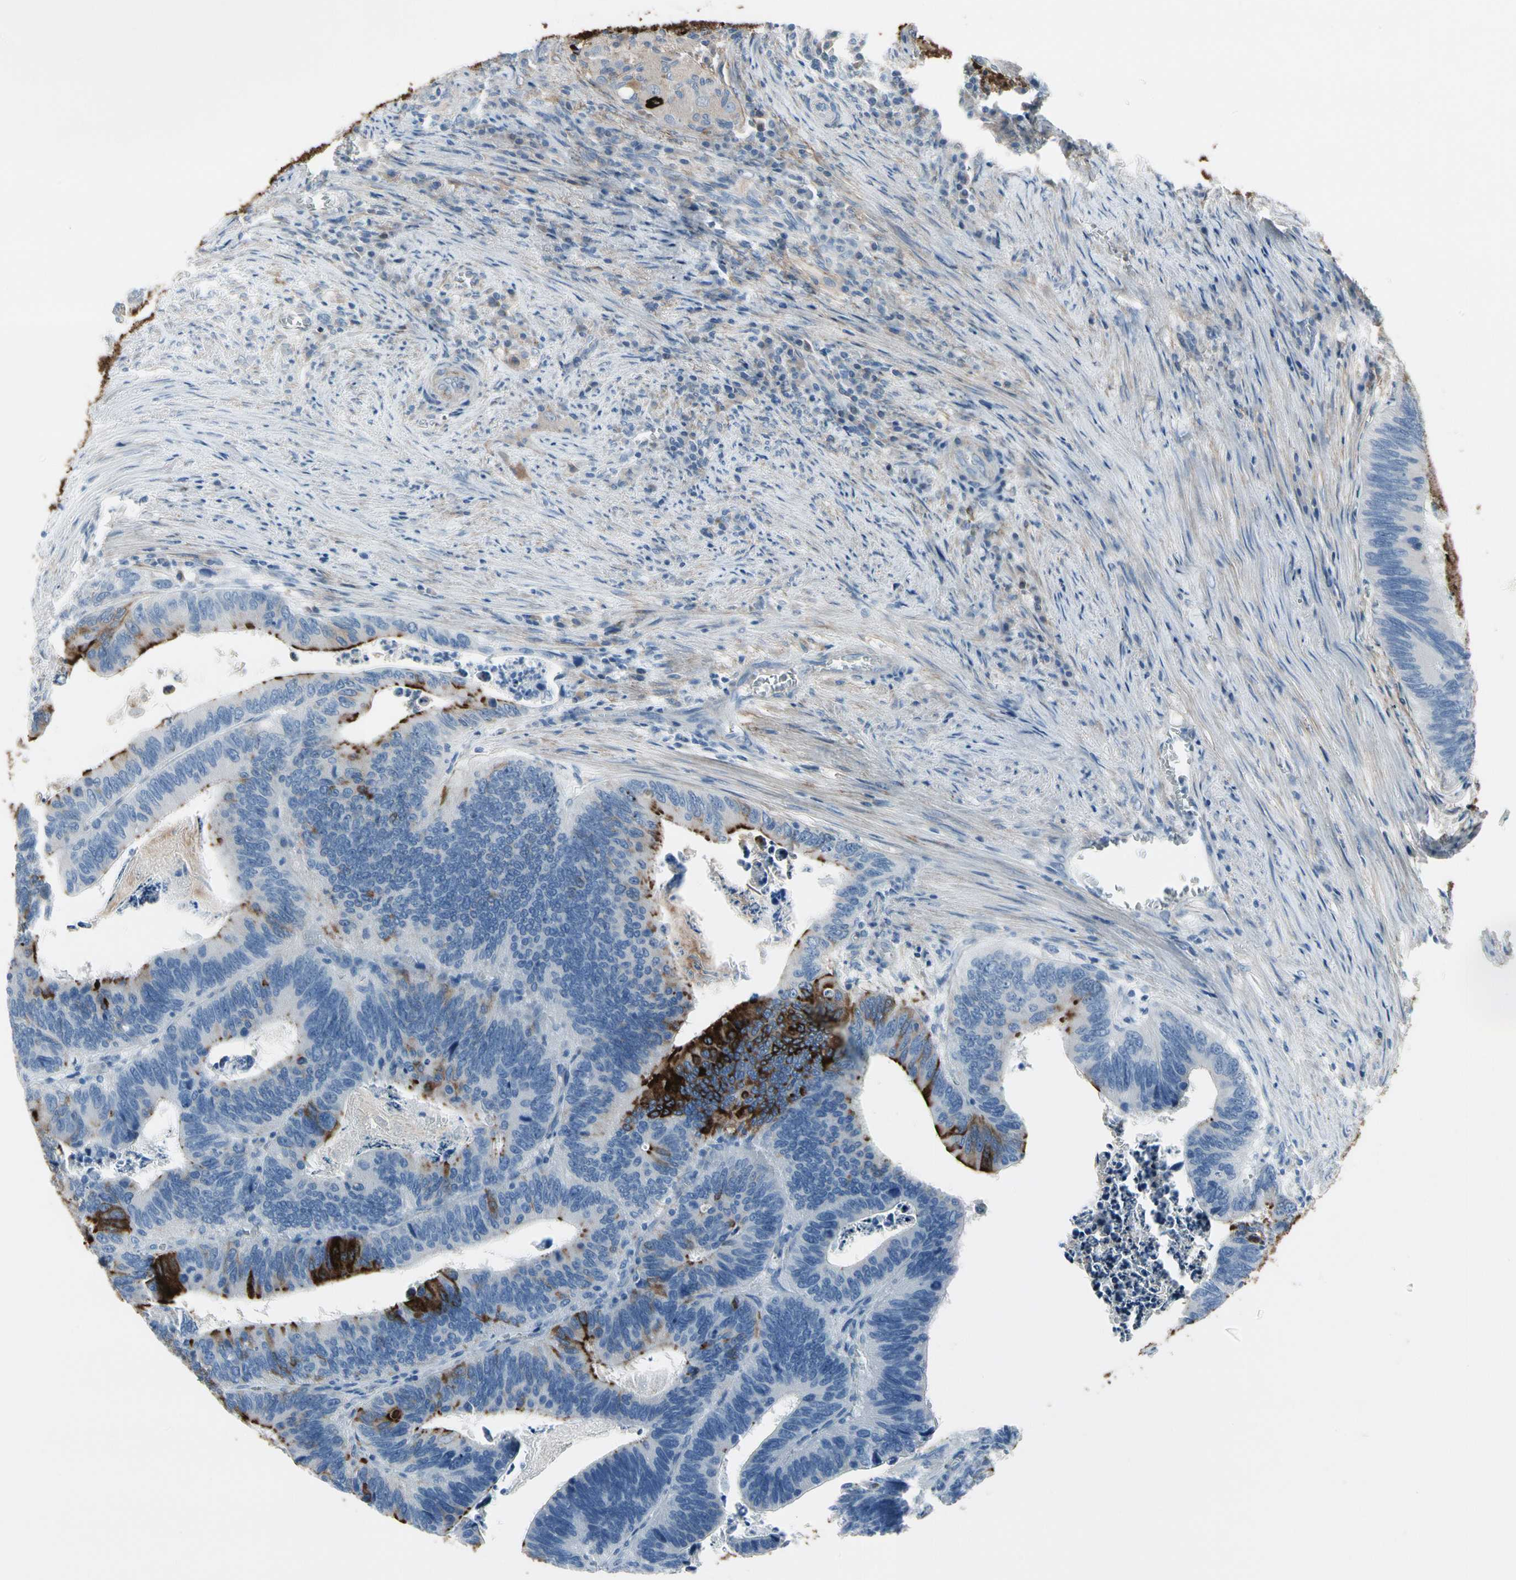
{"staining": {"intensity": "strong", "quantity": "<25%", "location": "cytoplasmic/membranous"}, "tissue": "colorectal cancer", "cell_type": "Tumor cells", "image_type": "cancer", "snomed": [{"axis": "morphology", "description": "Adenocarcinoma, NOS"}, {"axis": "topography", "description": "Colon"}], "caption": "DAB immunohistochemical staining of colorectal cancer demonstrates strong cytoplasmic/membranous protein positivity in about <25% of tumor cells. Using DAB (3,3'-diaminobenzidine) (brown) and hematoxylin (blue) stains, captured at high magnification using brightfield microscopy.", "gene": "PIGR", "patient": {"sex": "male", "age": 72}}